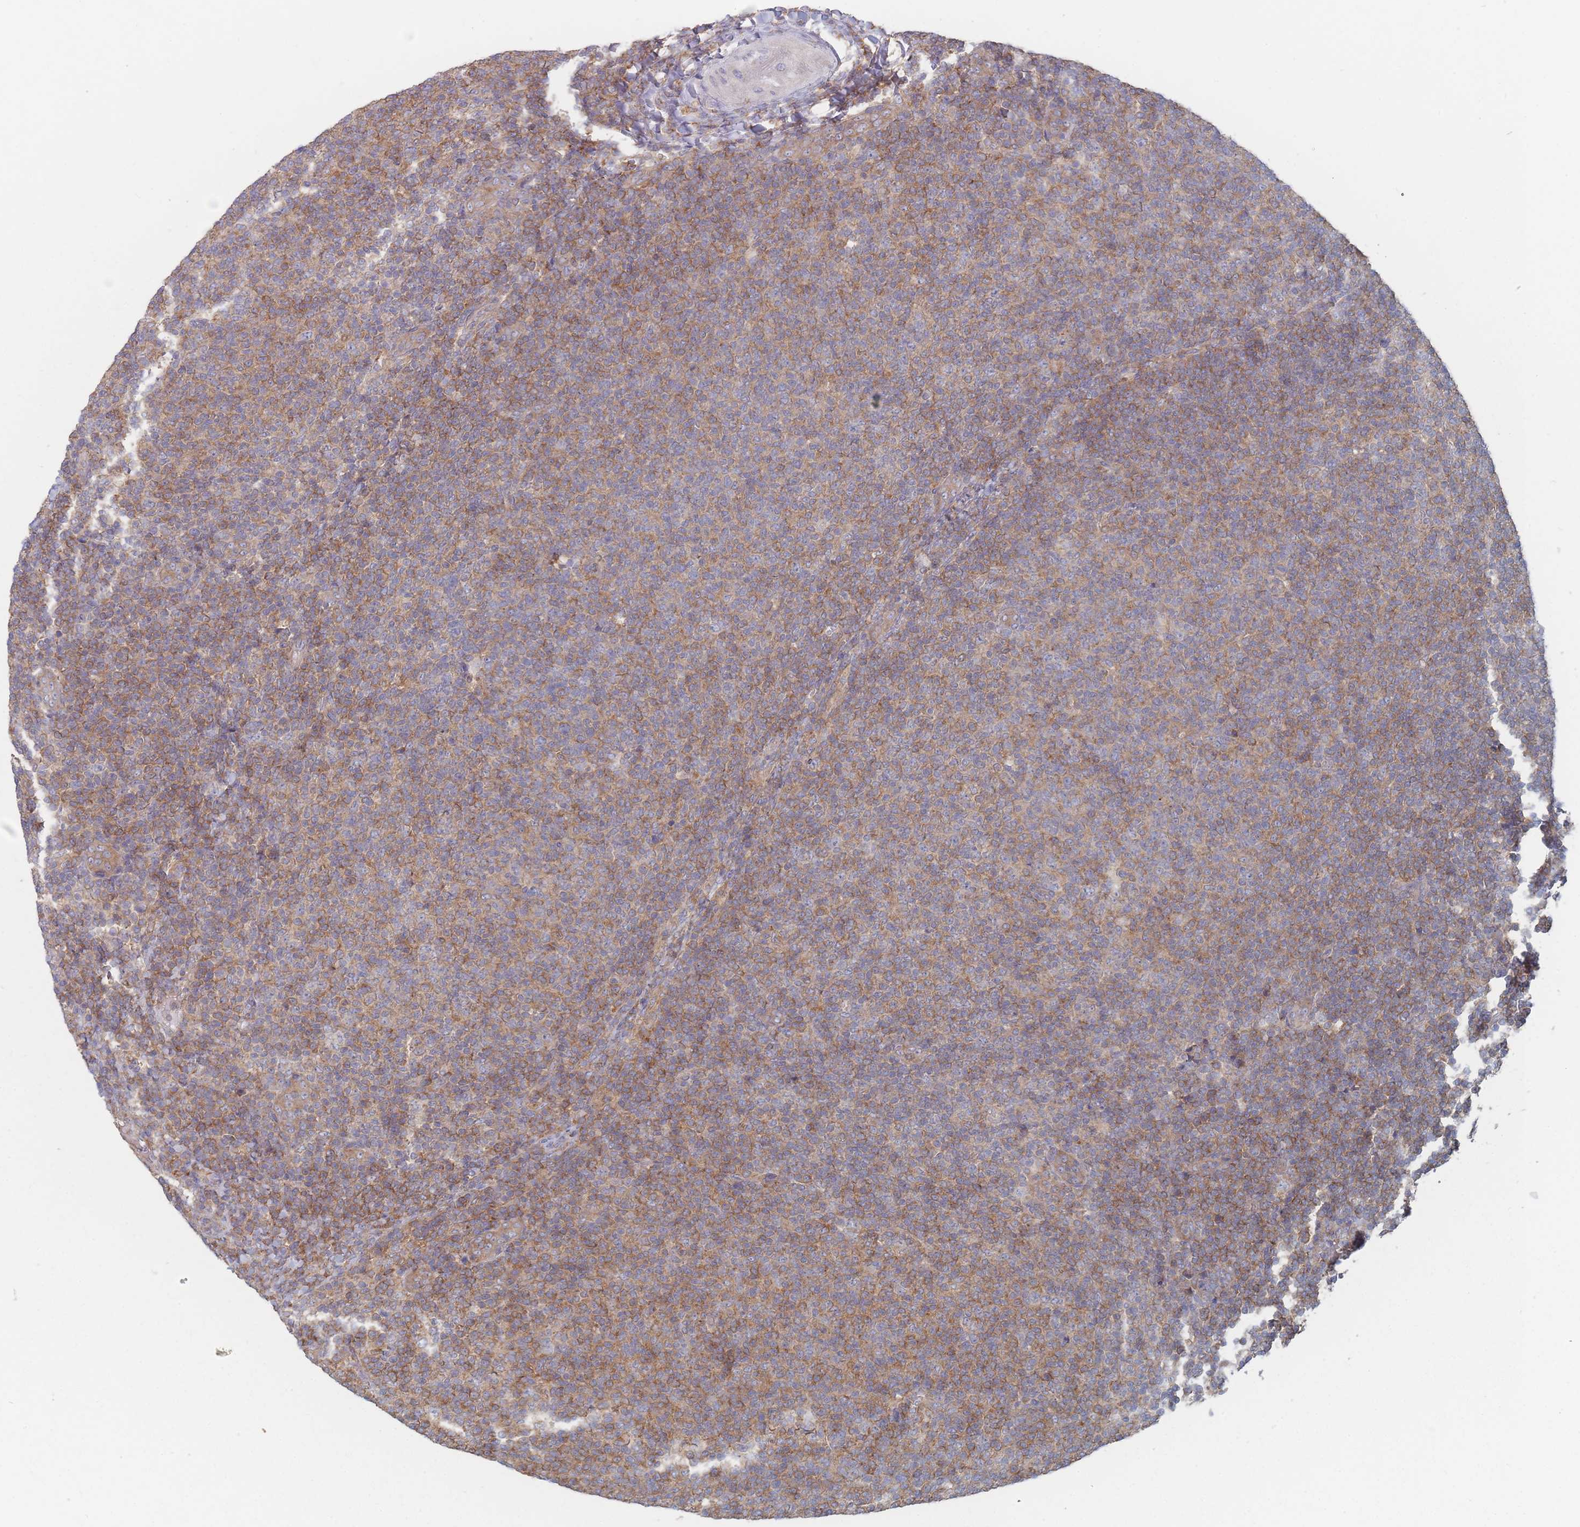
{"staining": {"intensity": "moderate", "quantity": "25%-75%", "location": "cytoplasmic/membranous"}, "tissue": "lymphoma", "cell_type": "Tumor cells", "image_type": "cancer", "snomed": [{"axis": "morphology", "description": "Malignant lymphoma, non-Hodgkin's type, Low grade"}, {"axis": "topography", "description": "Lymph node"}], "caption": "Immunohistochemical staining of lymphoma displays moderate cytoplasmic/membranous protein staining in approximately 25%-75% of tumor cells.", "gene": "EFCC1", "patient": {"sex": "male", "age": 66}}